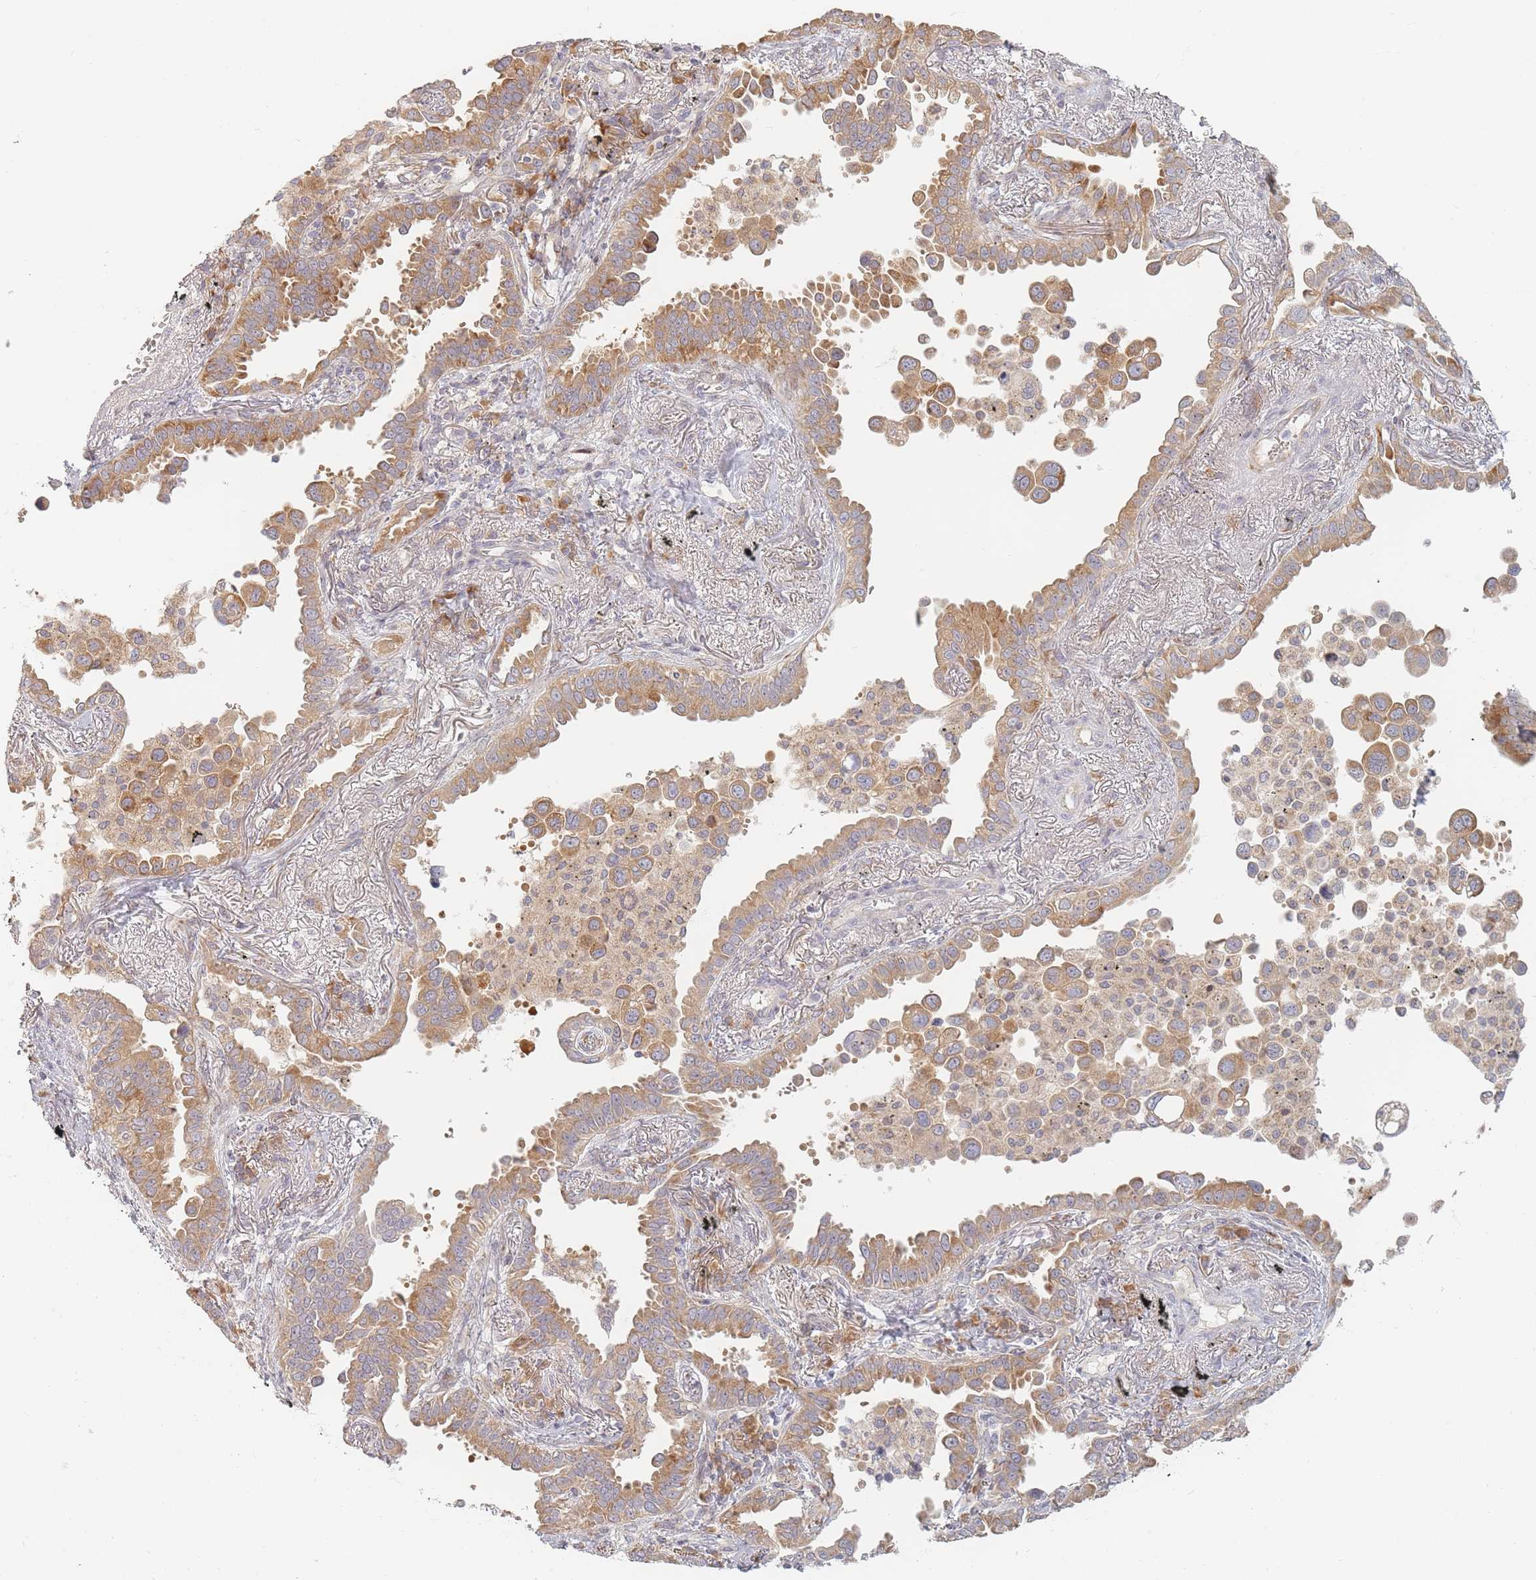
{"staining": {"intensity": "moderate", "quantity": ">75%", "location": "cytoplasmic/membranous"}, "tissue": "lung cancer", "cell_type": "Tumor cells", "image_type": "cancer", "snomed": [{"axis": "morphology", "description": "Adenocarcinoma, NOS"}, {"axis": "topography", "description": "Lung"}], "caption": "Tumor cells reveal moderate cytoplasmic/membranous expression in approximately >75% of cells in lung cancer (adenocarcinoma).", "gene": "ZKSCAN7", "patient": {"sex": "male", "age": 67}}